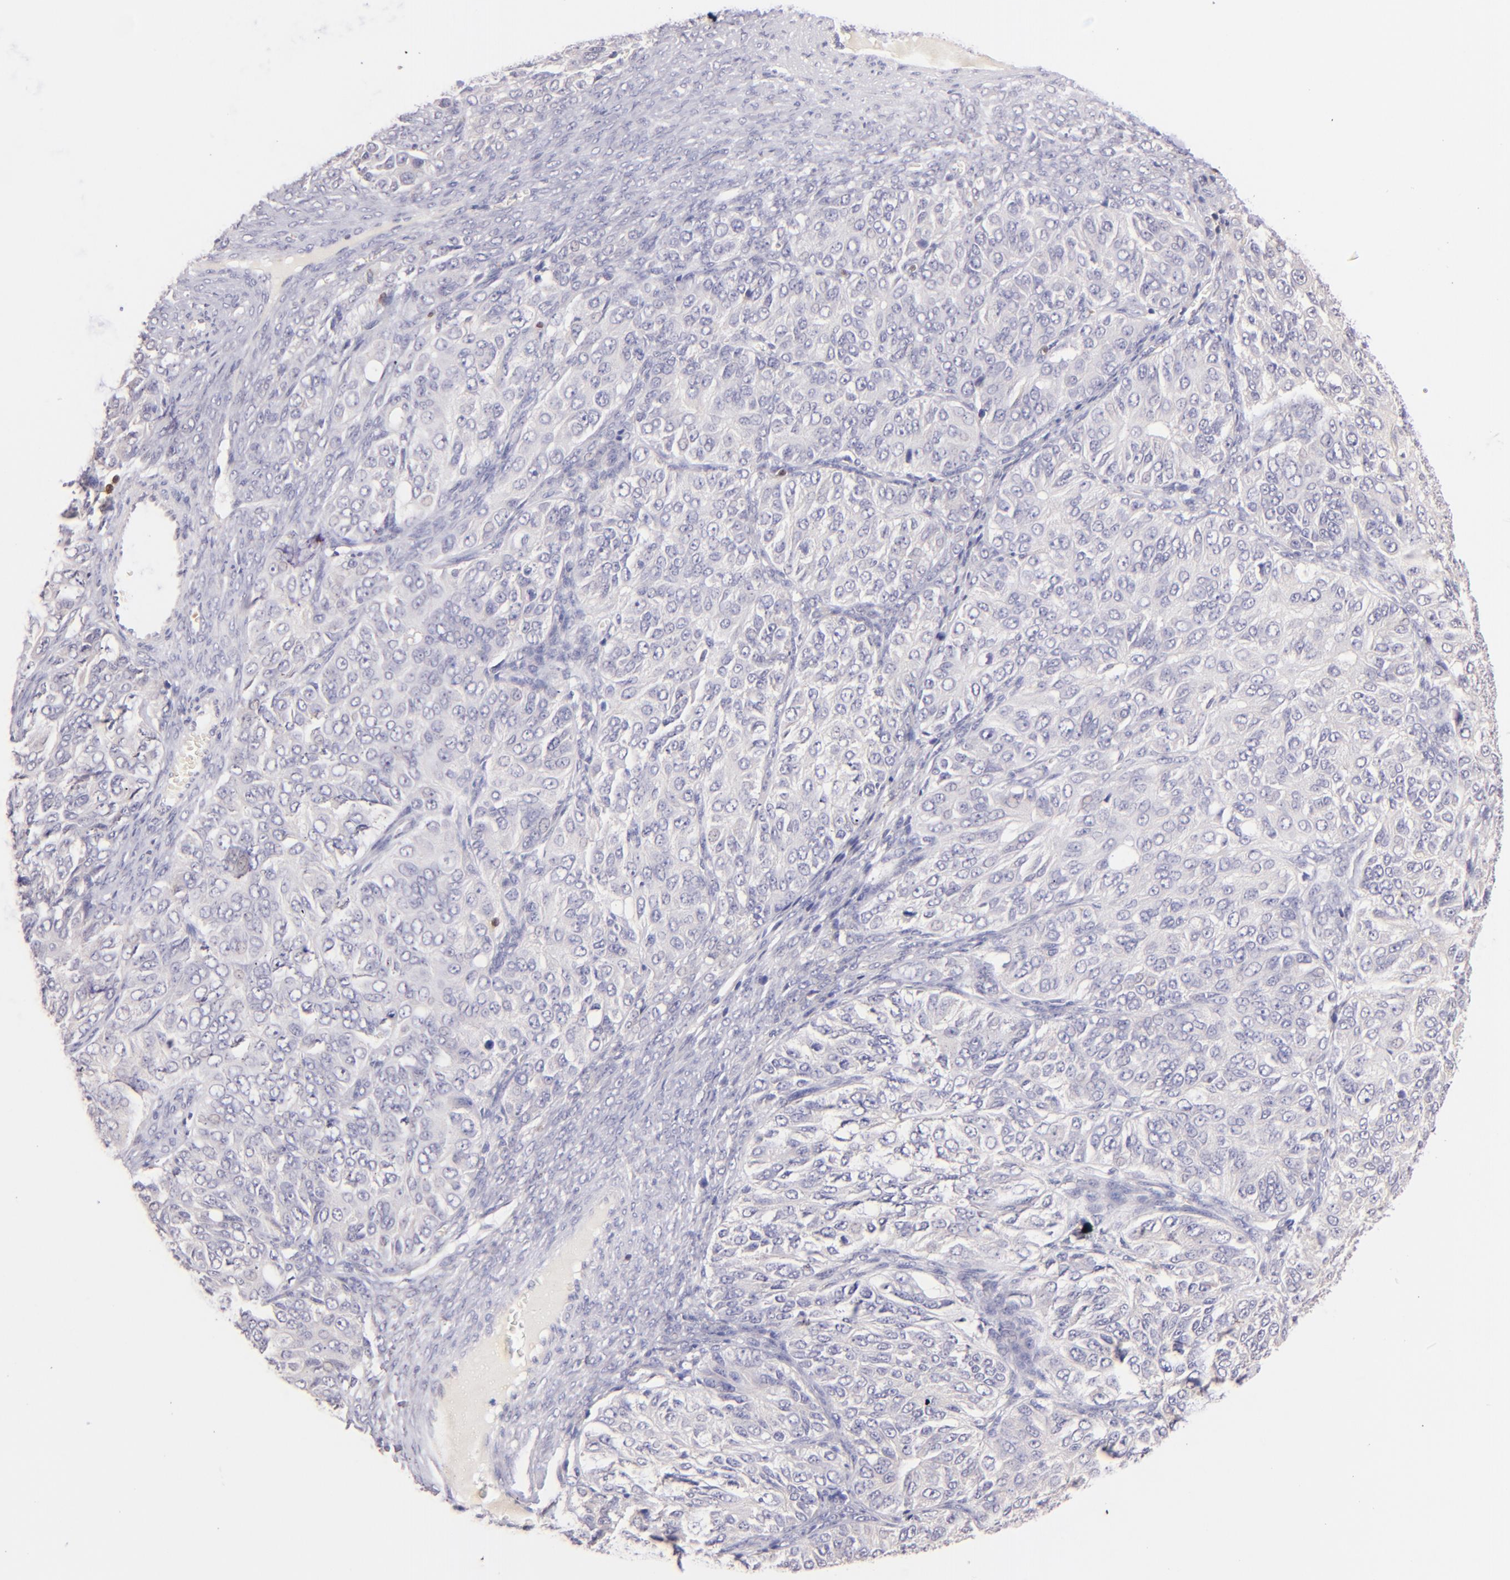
{"staining": {"intensity": "negative", "quantity": "none", "location": "none"}, "tissue": "ovarian cancer", "cell_type": "Tumor cells", "image_type": "cancer", "snomed": [{"axis": "morphology", "description": "Carcinoma, endometroid"}, {"axis": "topography", "description": "Ovary"}], "caption": "High magnification brightfield microscopy of ovarian endometroid carcinoma stained with DAB (brown) and counterstained with hematoxylin (blue): tumor cells show no significant positivity.", "gene": "ZAP70", "patient": {"sex": "female", "age": 51}}